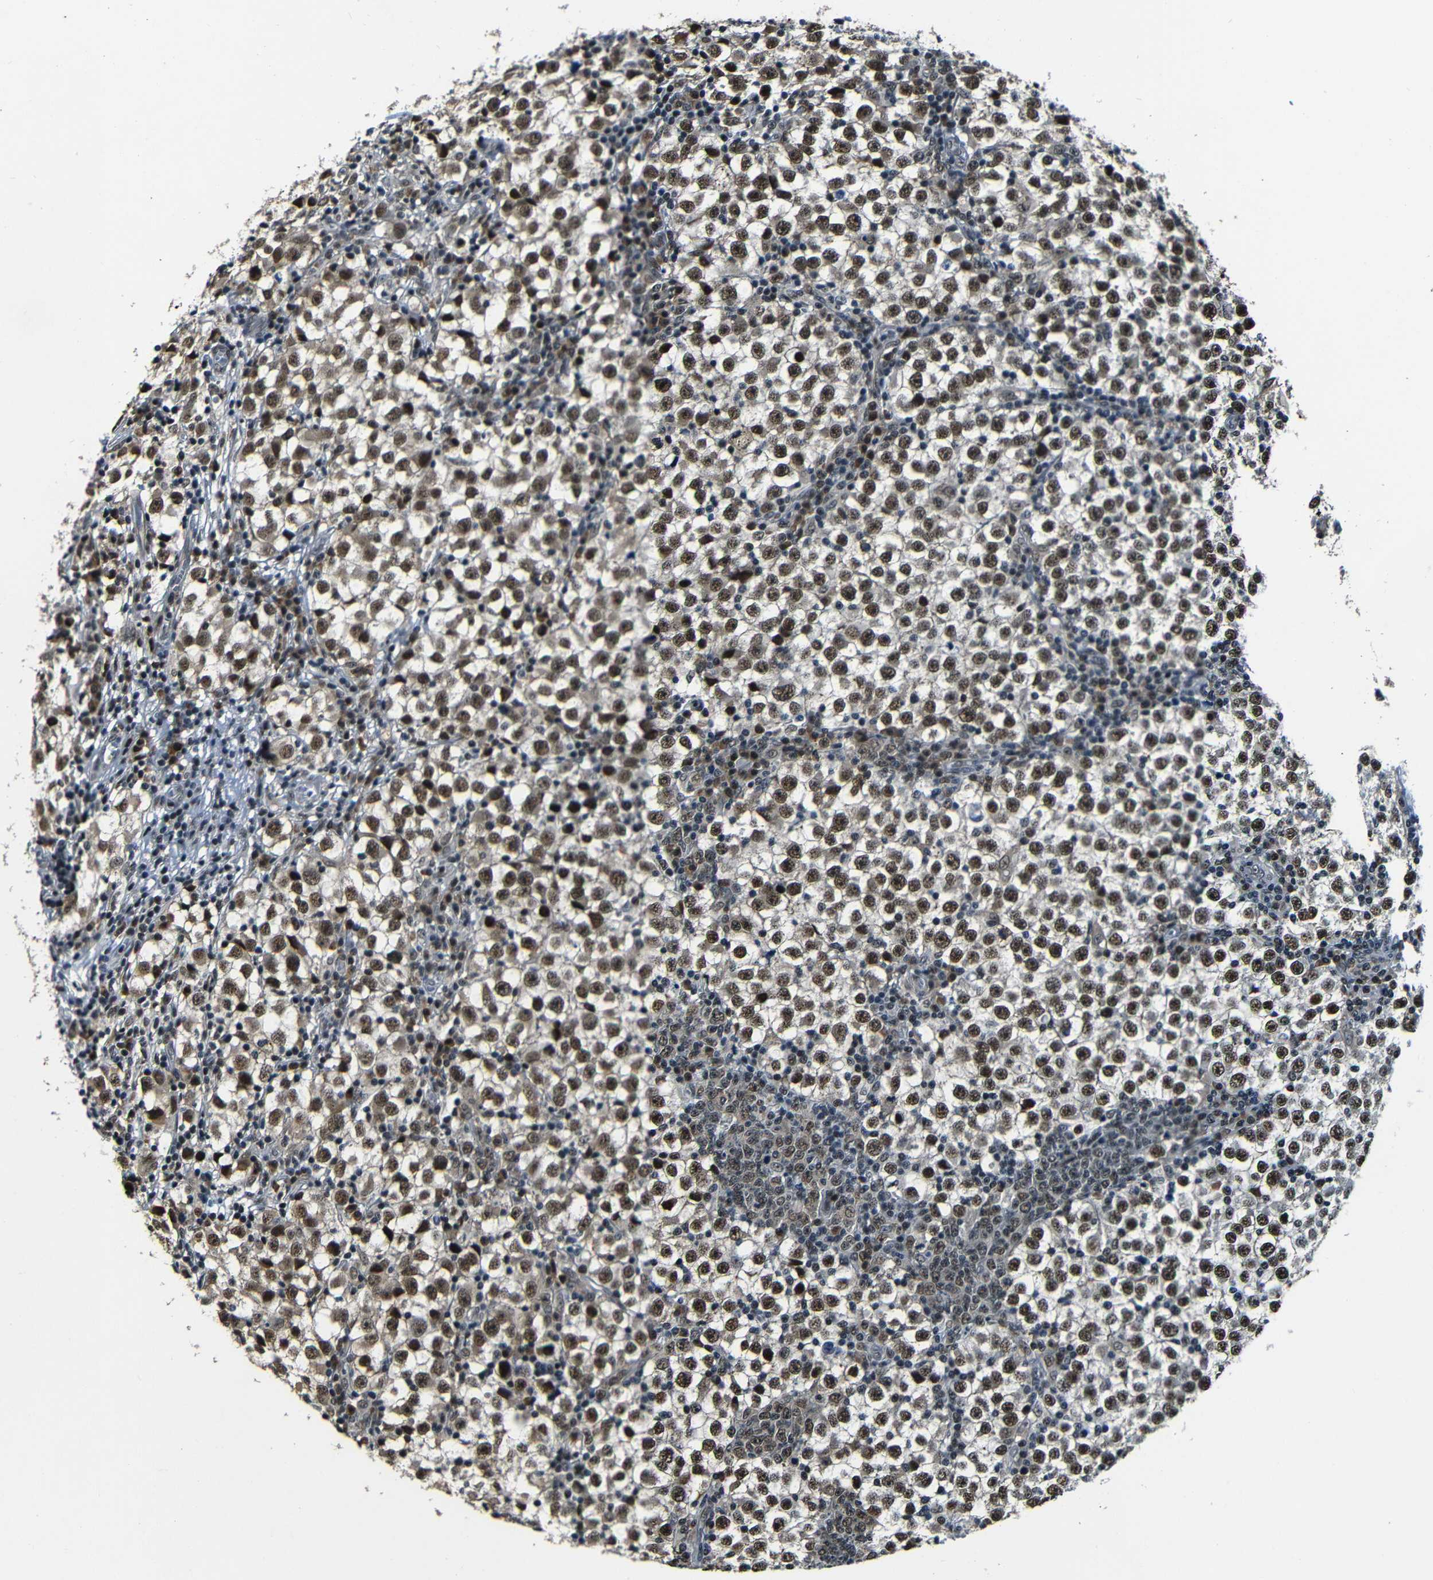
{"staining": {"intensity": "strong", "quantity": ">75%", "location": "nuclear"}, "tissue": "testis cancer", "cell_type": "Tumor cells", "image_type": "cancer", "snomed": [{"axis": "morphology", "description": "Seminoma, NOS"}, {"axis": "topography", "description": "Testis"}], "caption": "Tumor cells demonstrate strong nuclear expression in about >75% of cells in testis seminoma.", "gene": "FOXD4", "patient": {"sex": "male", "age": 65}}